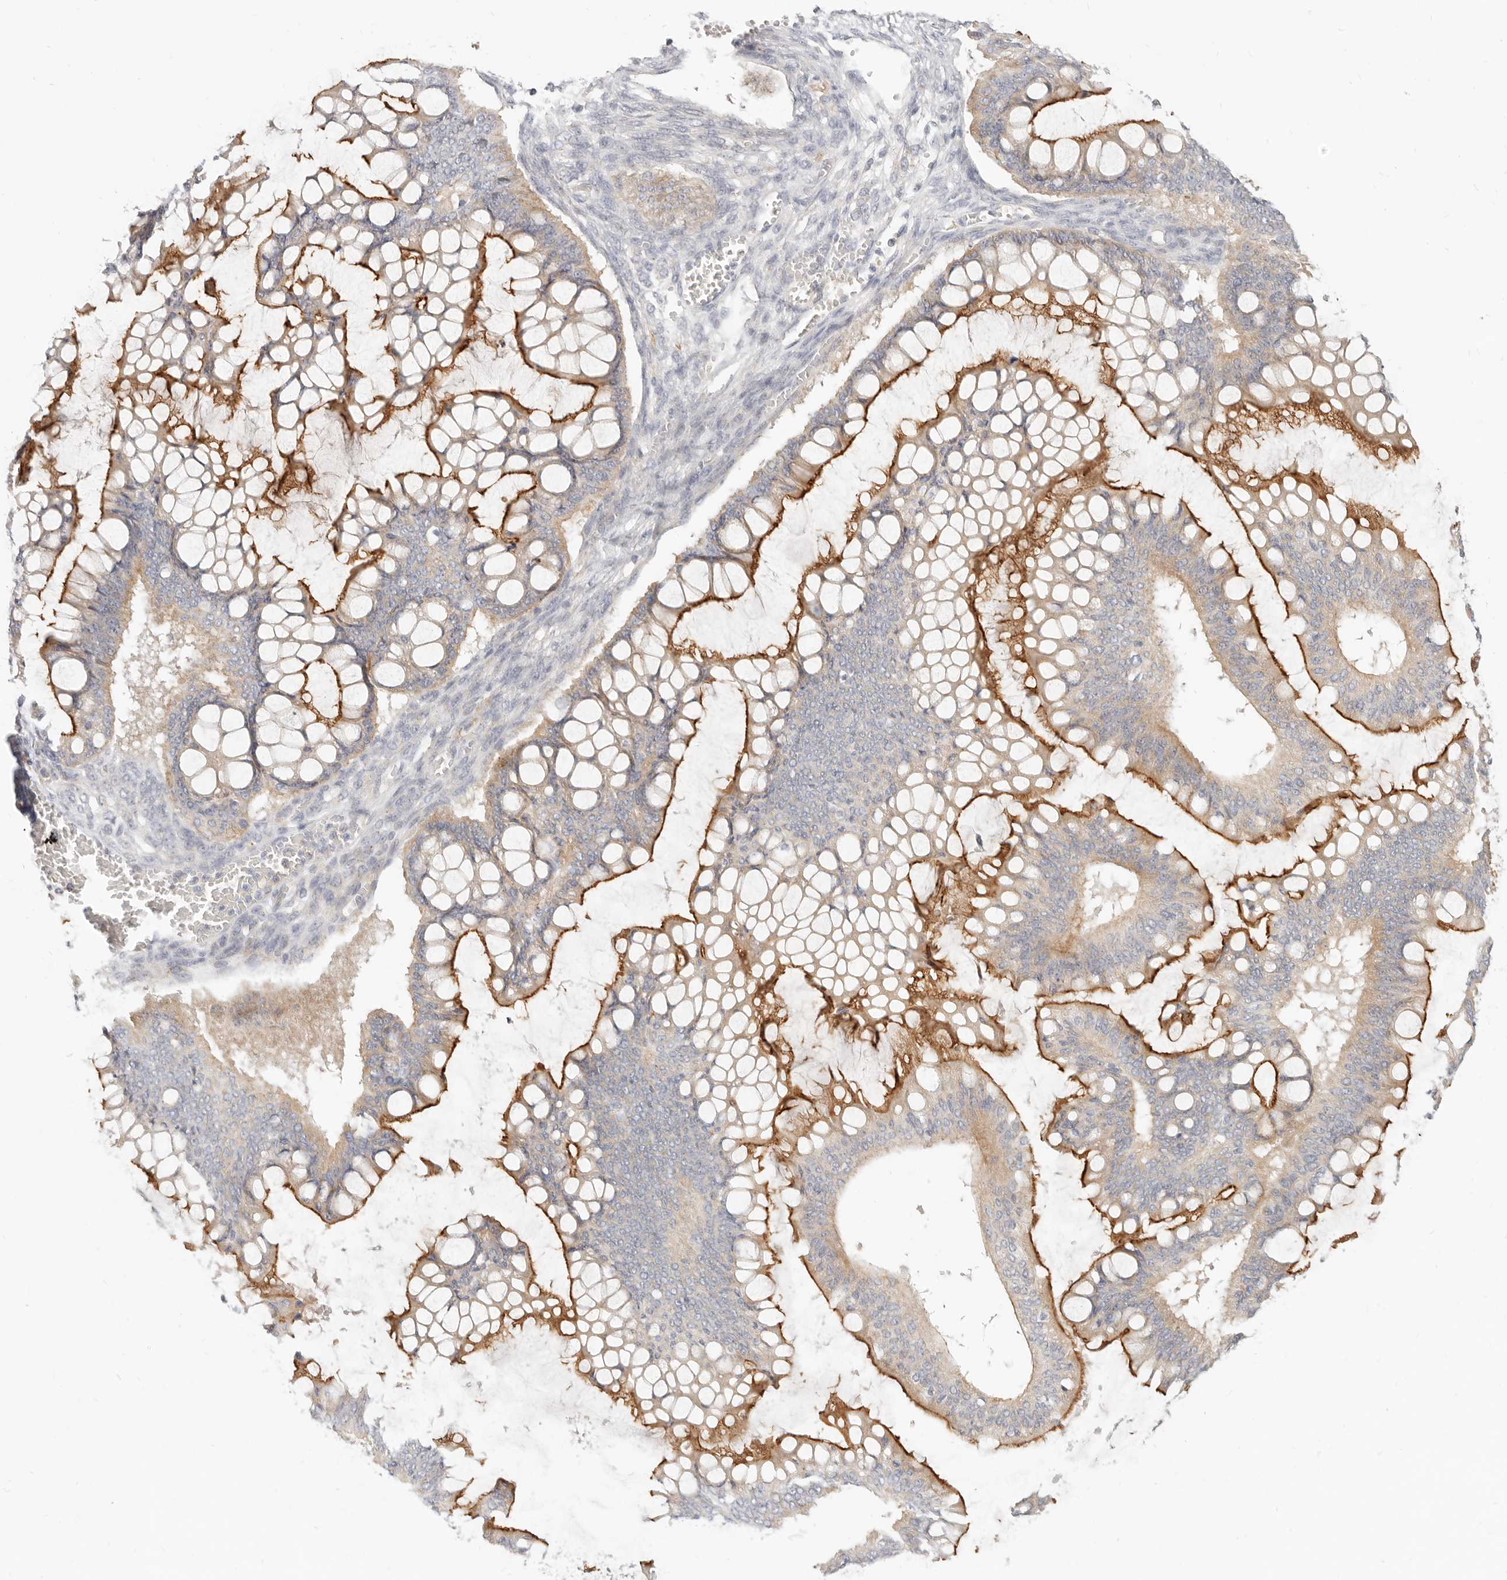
{"staining": {"intensity": "strong", "quantity": "25%-75%", "location": "cytoplasmic/membranous"}, "tissue": "ovarian cancer", "cell_type": "Tumor cells", "image_type": "cancer", "snomed": [{"axis": "morphology", "description": "Cystadenocarcinoma, mucinous, NOS"}, {"axis": "topography", "description": "Ovary"}], "caption": "Ovarian mucinous cystadenocarcinoma stained with IHC displays strong cytoplasmic/membranous expression in about 25%-75% of tumor cells. The staining was performed using DAB (3,3'-diaminobenzidine), with brown indicating positive protein expression. Nuclei are stained blue with hematoxylin.", "gene": "LTB4R2", "patient": {"sex": "female", "age": 73}}